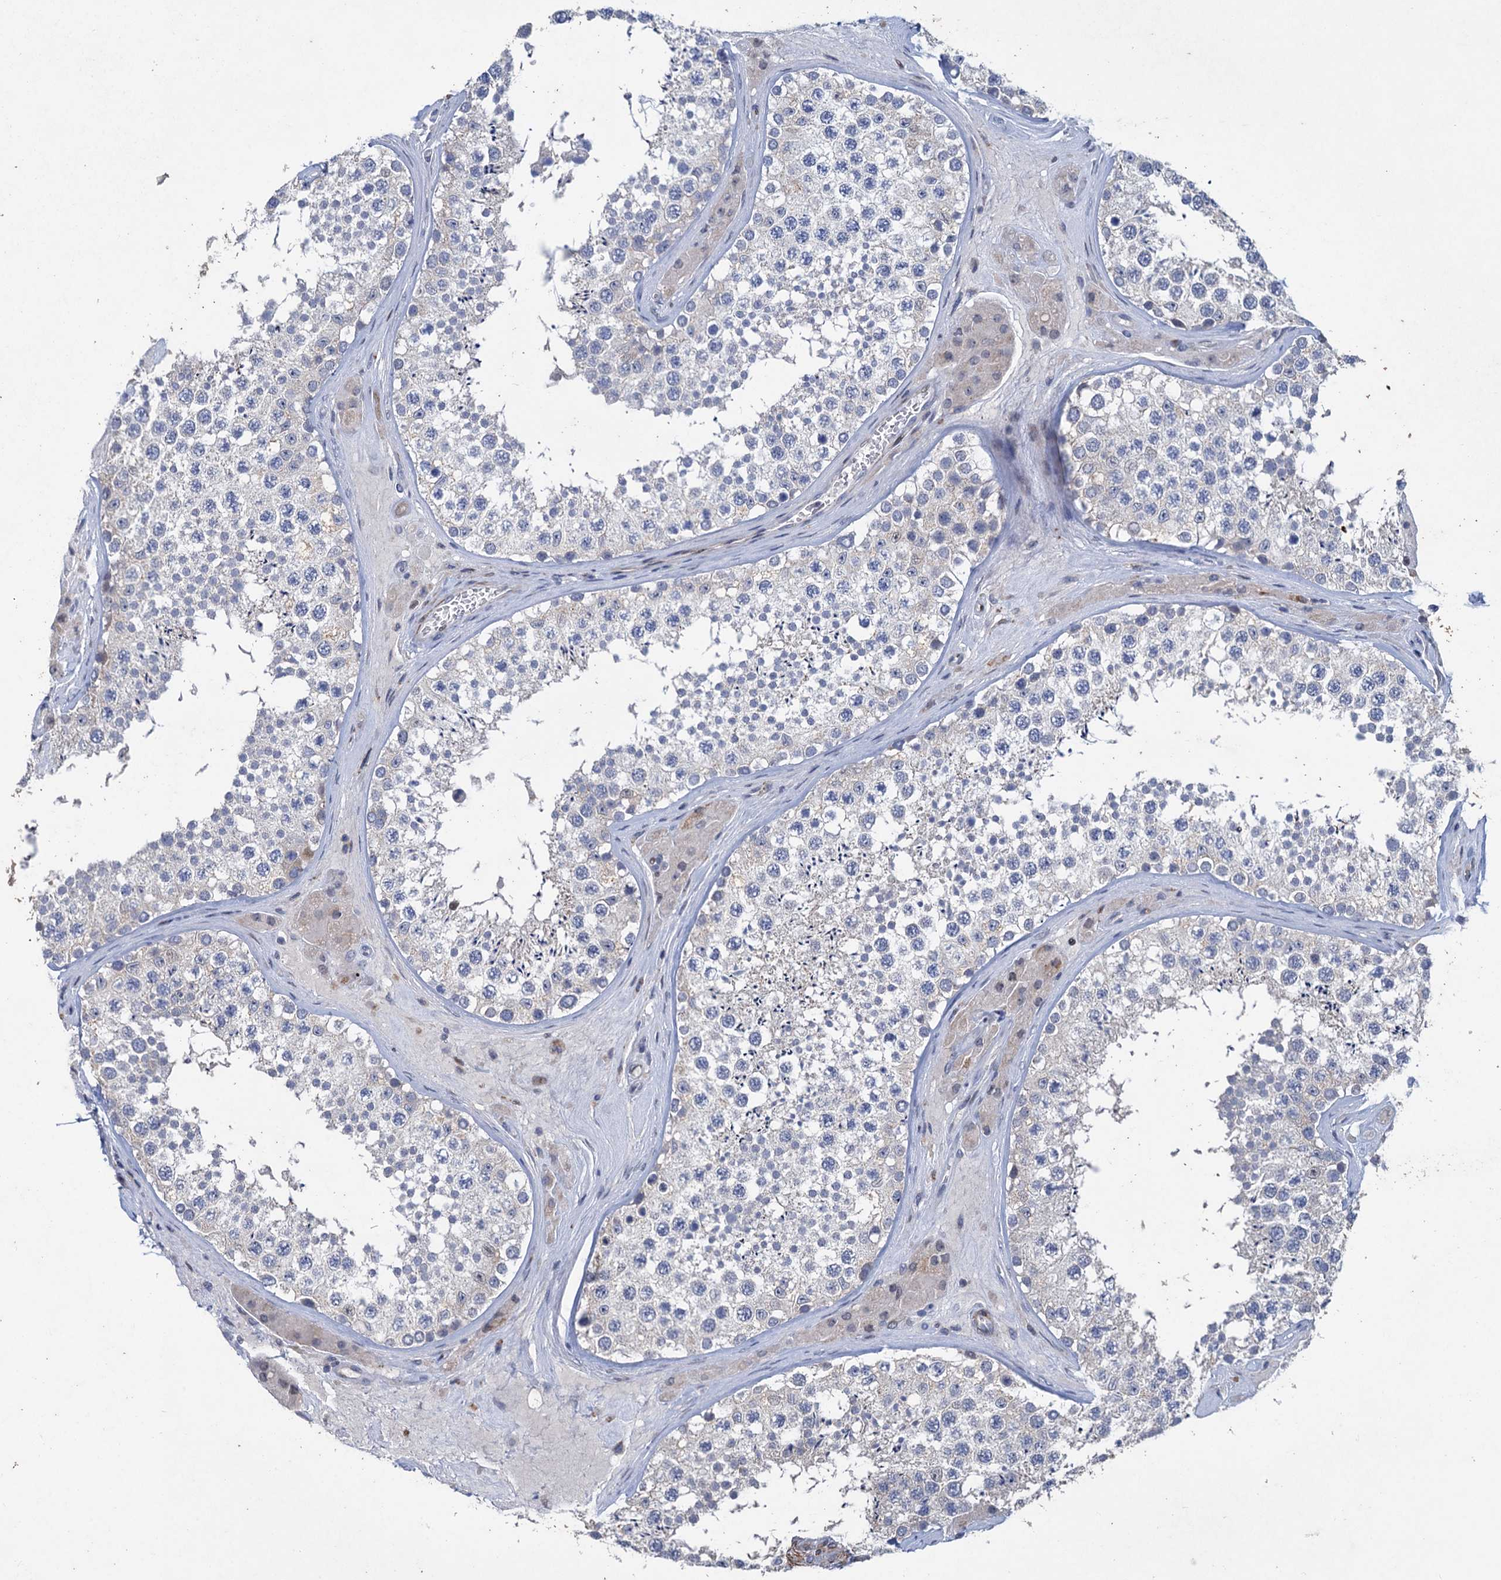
{"staining": {"intensity": "negative", "quantity": "none", "location": "none"}, "tissue": "testis", "cell_type": "Cells in seminiferous ducts", "image_type": "normal", "snomed": [{"axis": "morphology", "description": "Normal tissue, NOS"}, {"axis": "topography", "description": "Testis"}], "caption": "Human testis stained for a protein using IHC shows no positivity in cells in seminiferous ducts.", "gene": "ESYT3", "patient": {"sex": "male", "age": 46}}